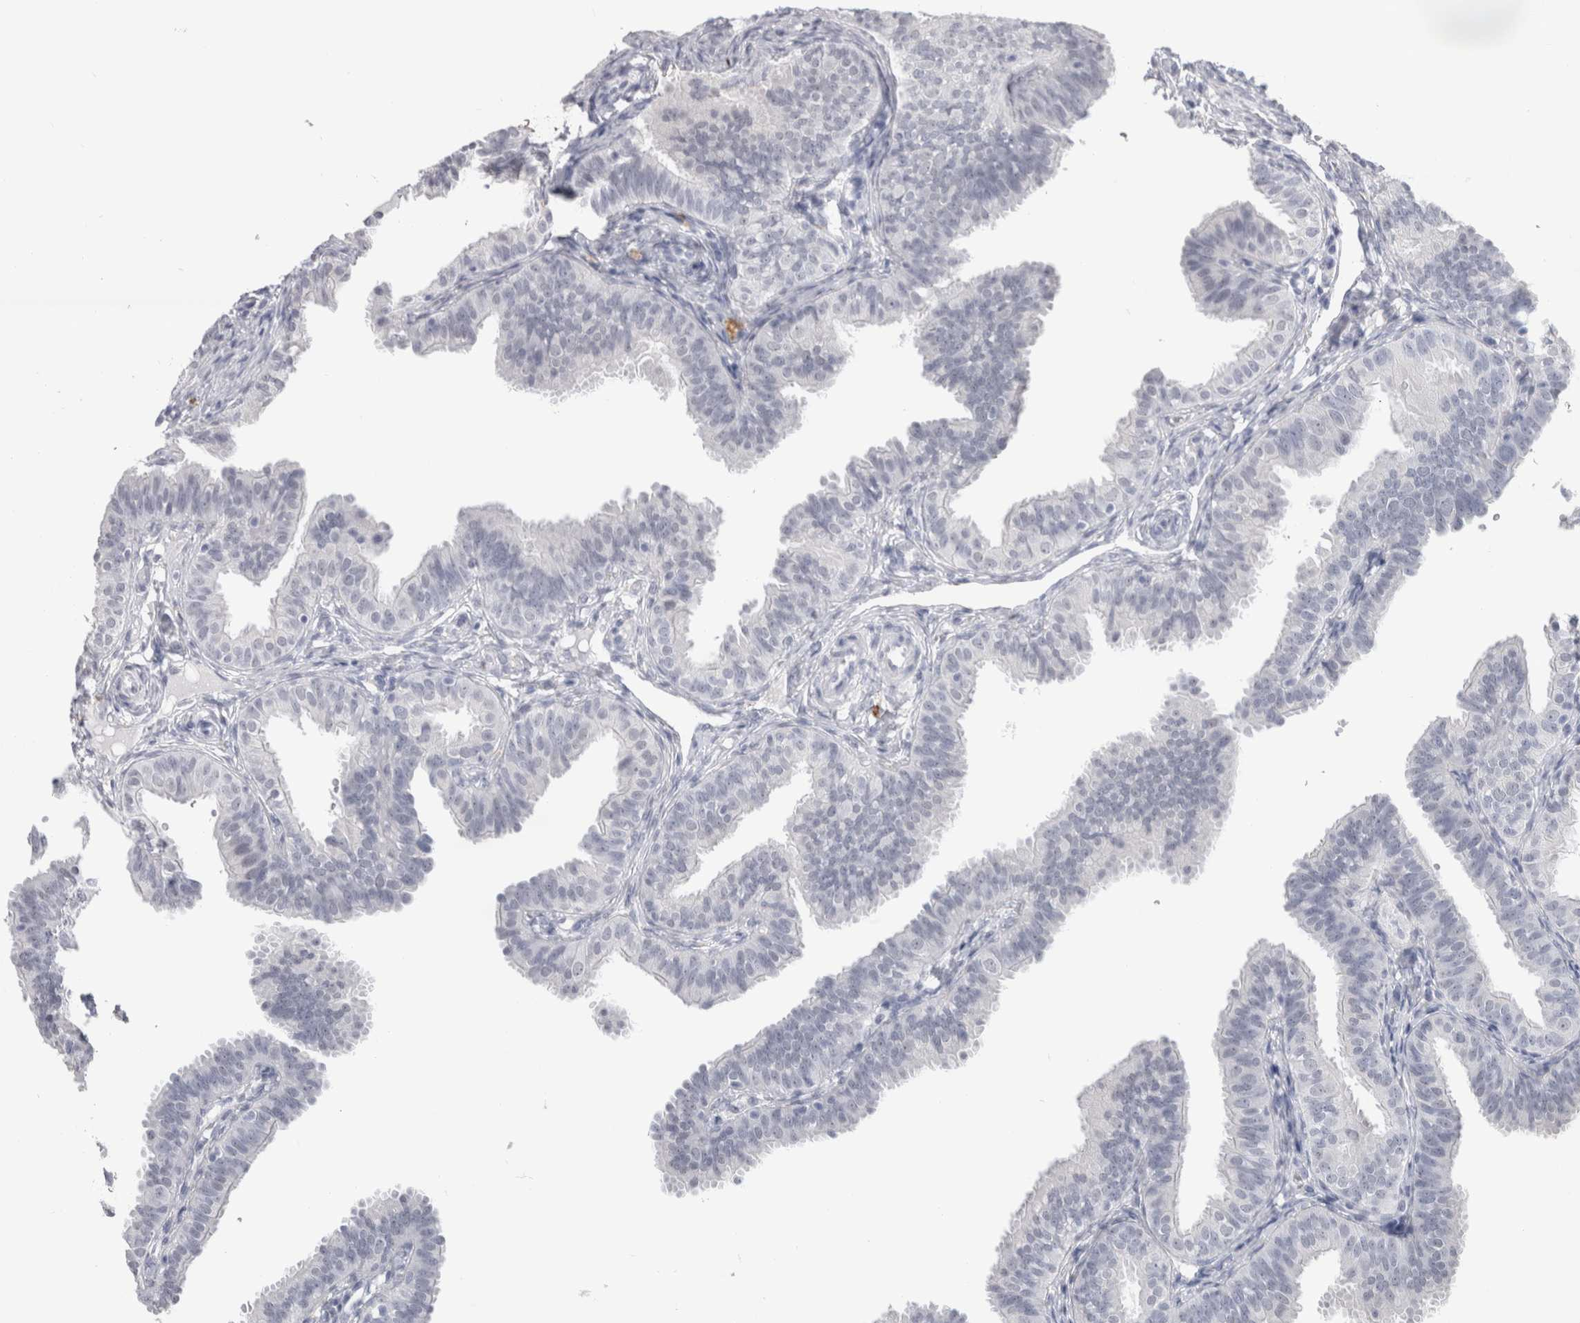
{"staining": {"intensity": "negative", "quantity": "none", "location": "none"}, "tissue": "fallopian tube", "cell_type": "Glandular cells", "image_type": "normal", "snomed": [{"axis": "morphology", "description": "Normal tissue, NOS"}, {"axis": "topography", "description": "Fallopian tube"}], "caption": "High power microscopy image of an immunohistochemistry (IHC) micrograph of benign fallopian tube, revealing no significant staining in glandular cells.", "gene": "CDH17", "patient": {"sex": "female", "age": 35}}